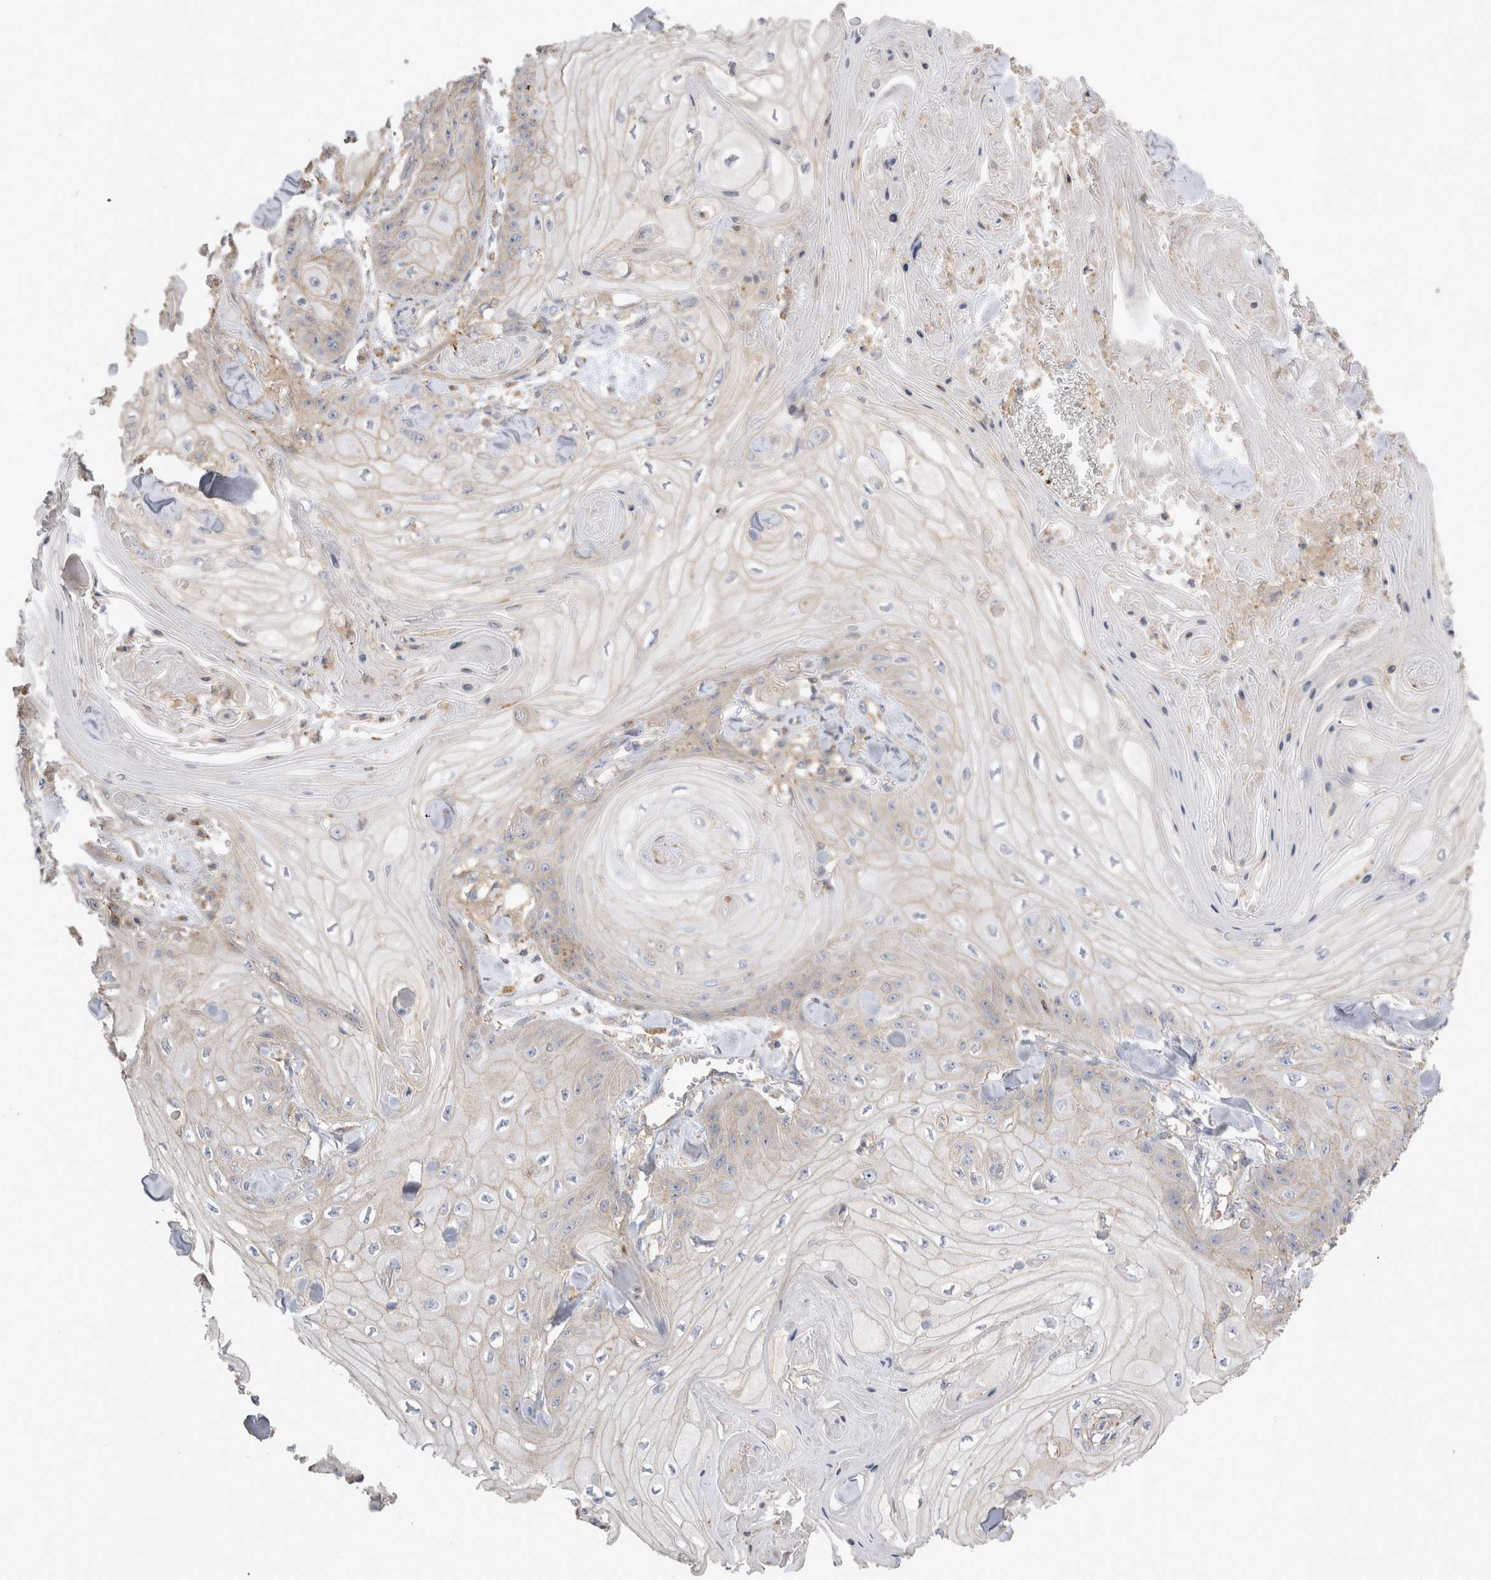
{"staining": {"intensity": "negative", "quantity": "none", "location": "none"}, "tissue": "skin cancer", "cell_type": "Tumor cells", "image_type": "cancer", "snomed": [{"axis": "morphology", "description": "Squamous cell carcinoma, NOS"}, {"axis": "topography", "description": "Skin"}], "caption": "The image reveals no significant positivity in tumor cells of skin cancer.", "gene": "CHMP6", "patient": {"sex": "male", "age": 74}}